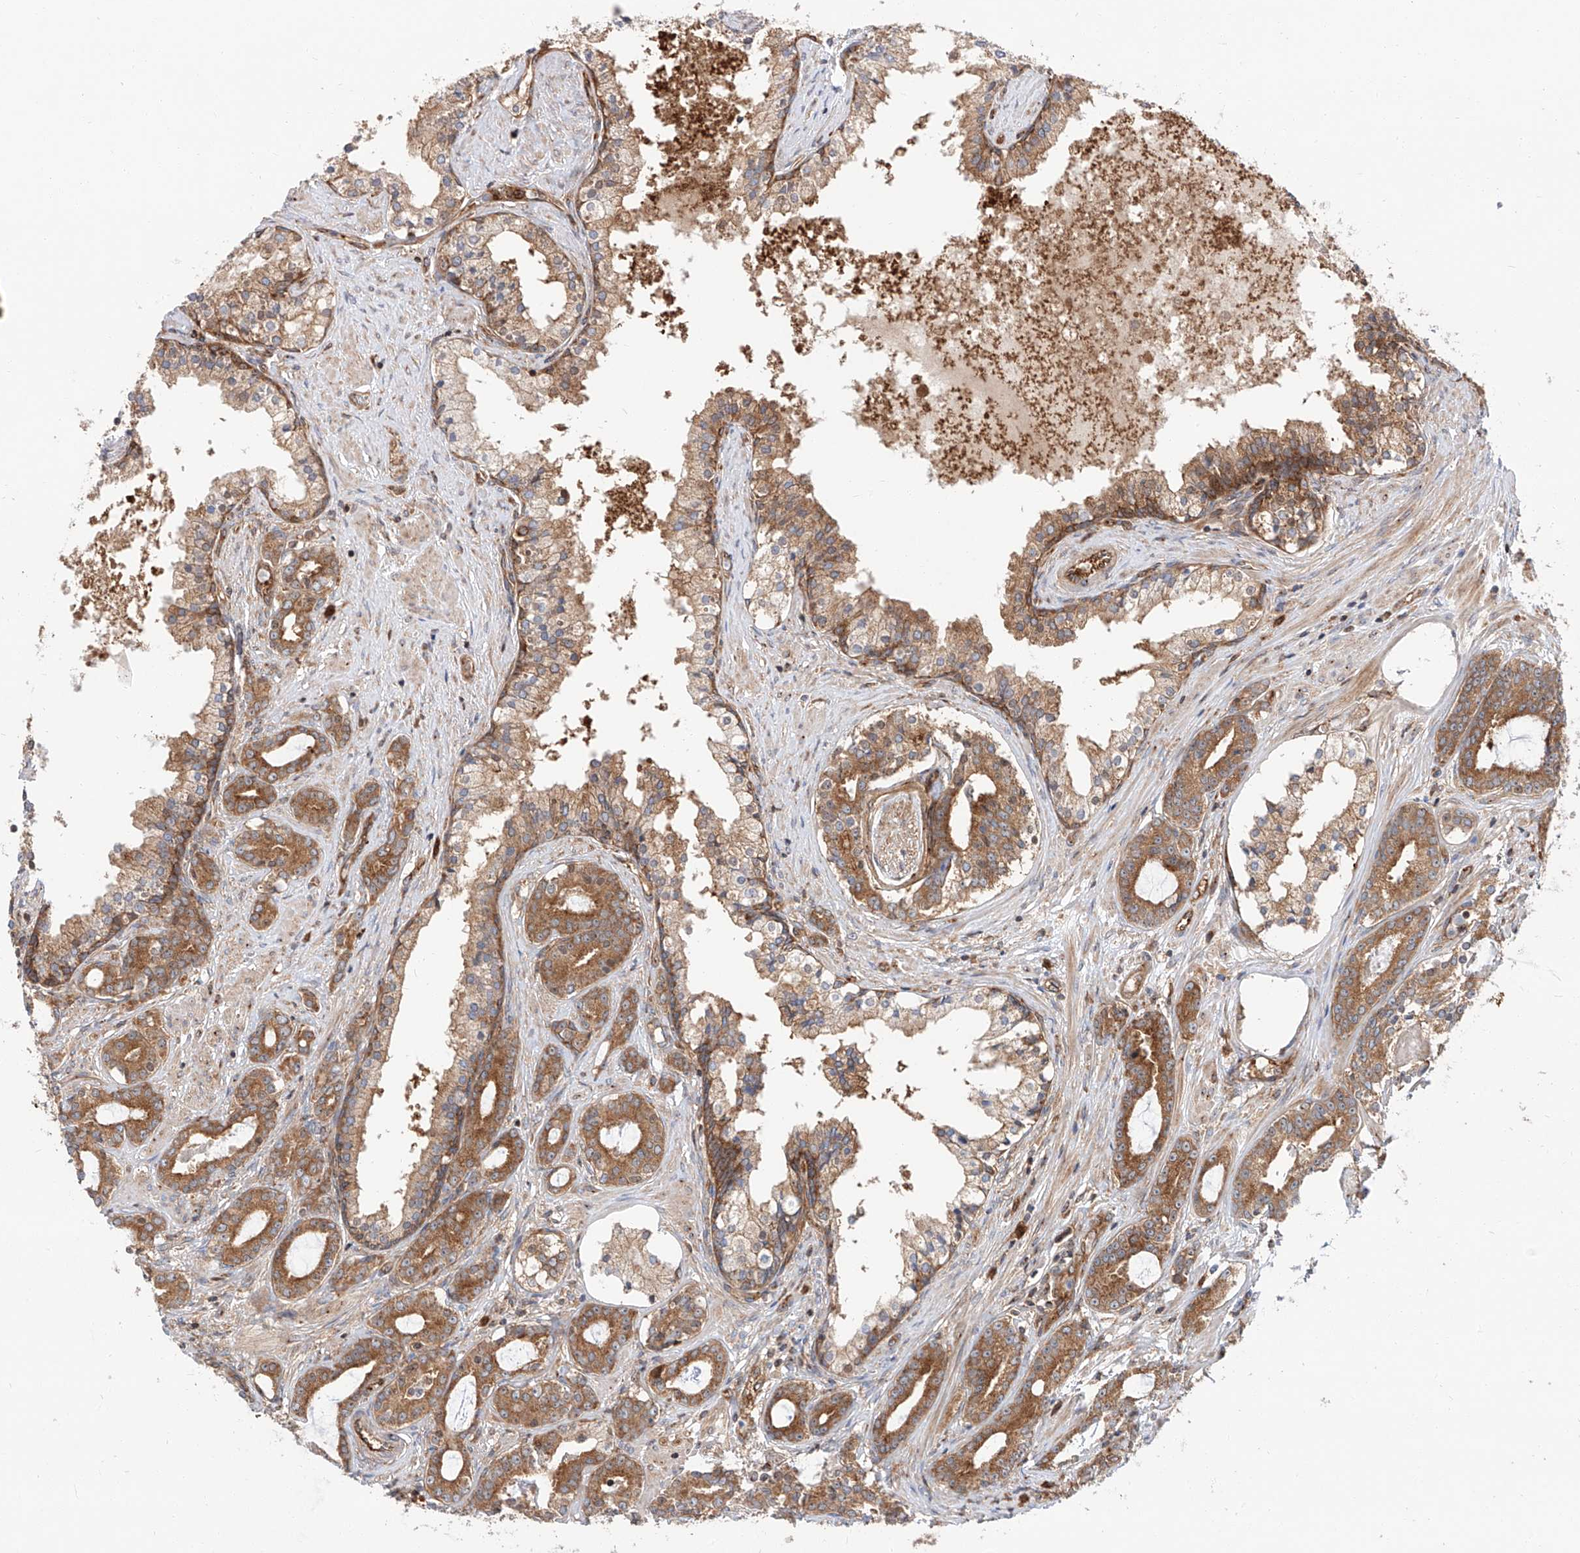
{"staining": {"intensity": "moderate", "quantity": ">75%", "location": "cytoplasmic/membranous"}, "tissue": "prostate cancer", "cell_type": "Tumor cells", "image_type": "cancer", "snomed": [{"axis": "morphology", "description": "Adenocarcinoma, High grade"}, {"axis": "topography", "description": "Prostate"}], "caption": "Human prostate cancer stained with a brown dye exhibits moderate cytoplasmic/membranous positive positivity in approximately >75% of tumor cells.", "gene": "ISCA2", "patient": {"sex": "male", "age": 58}}